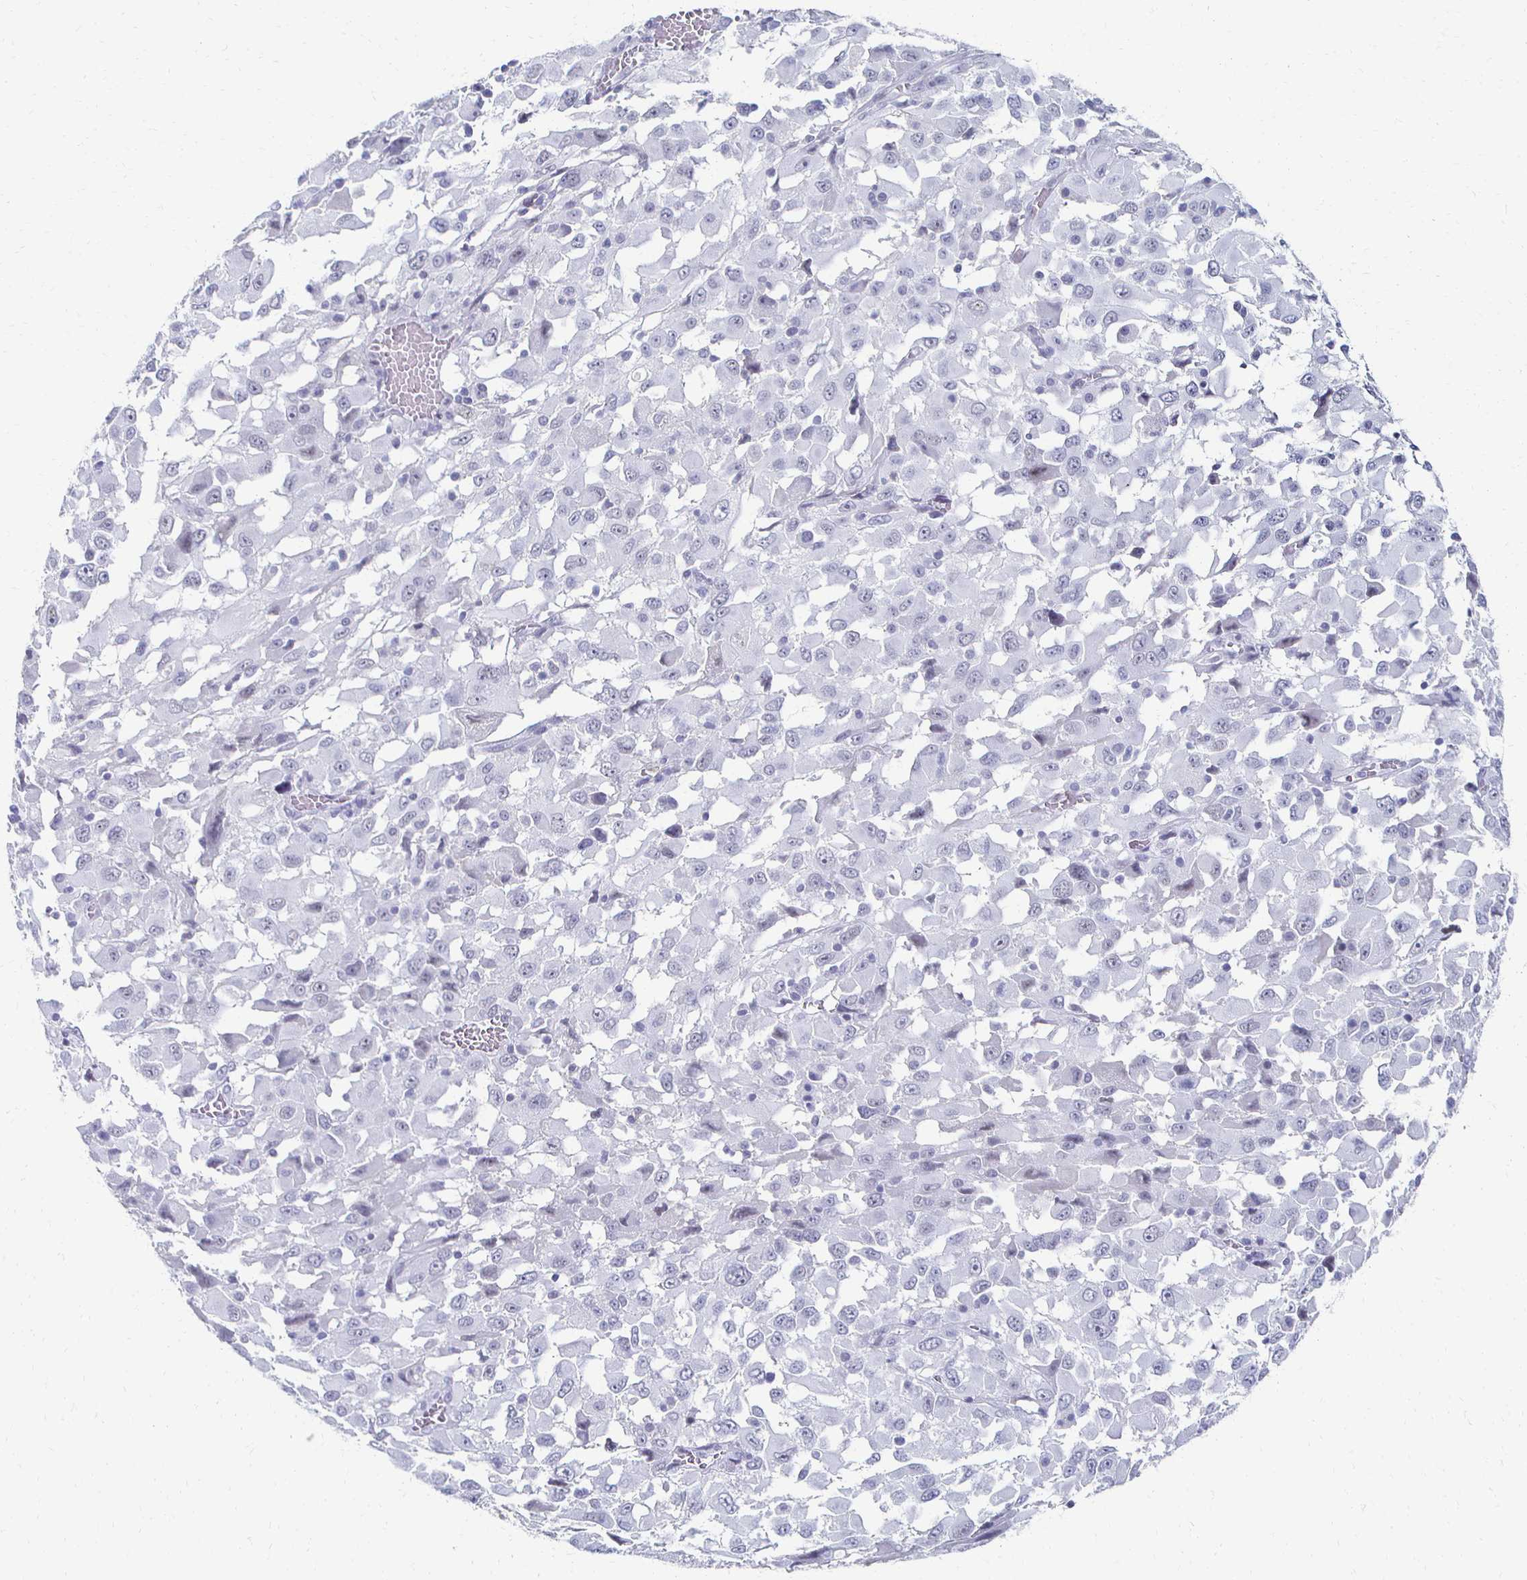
{"staining": {"intensity": "negative", "quantity": "none", "location": "none"}, "tissue": "melanoma", "cell_type": "Tumor cells", "image_type": "cancer", "snomed": [{"axis": "morphology", "description": "Malignant melanoma, Metastatic site"}, {"axis": "topography", "description": "Soft tissue"}], "caption": "Immunohistochemistry of malignant melanoma (metastatic site) exhibits no expression in tumor cells.", "gene": "CXCR2", "patient": {"sex": "male", "age": 50}}